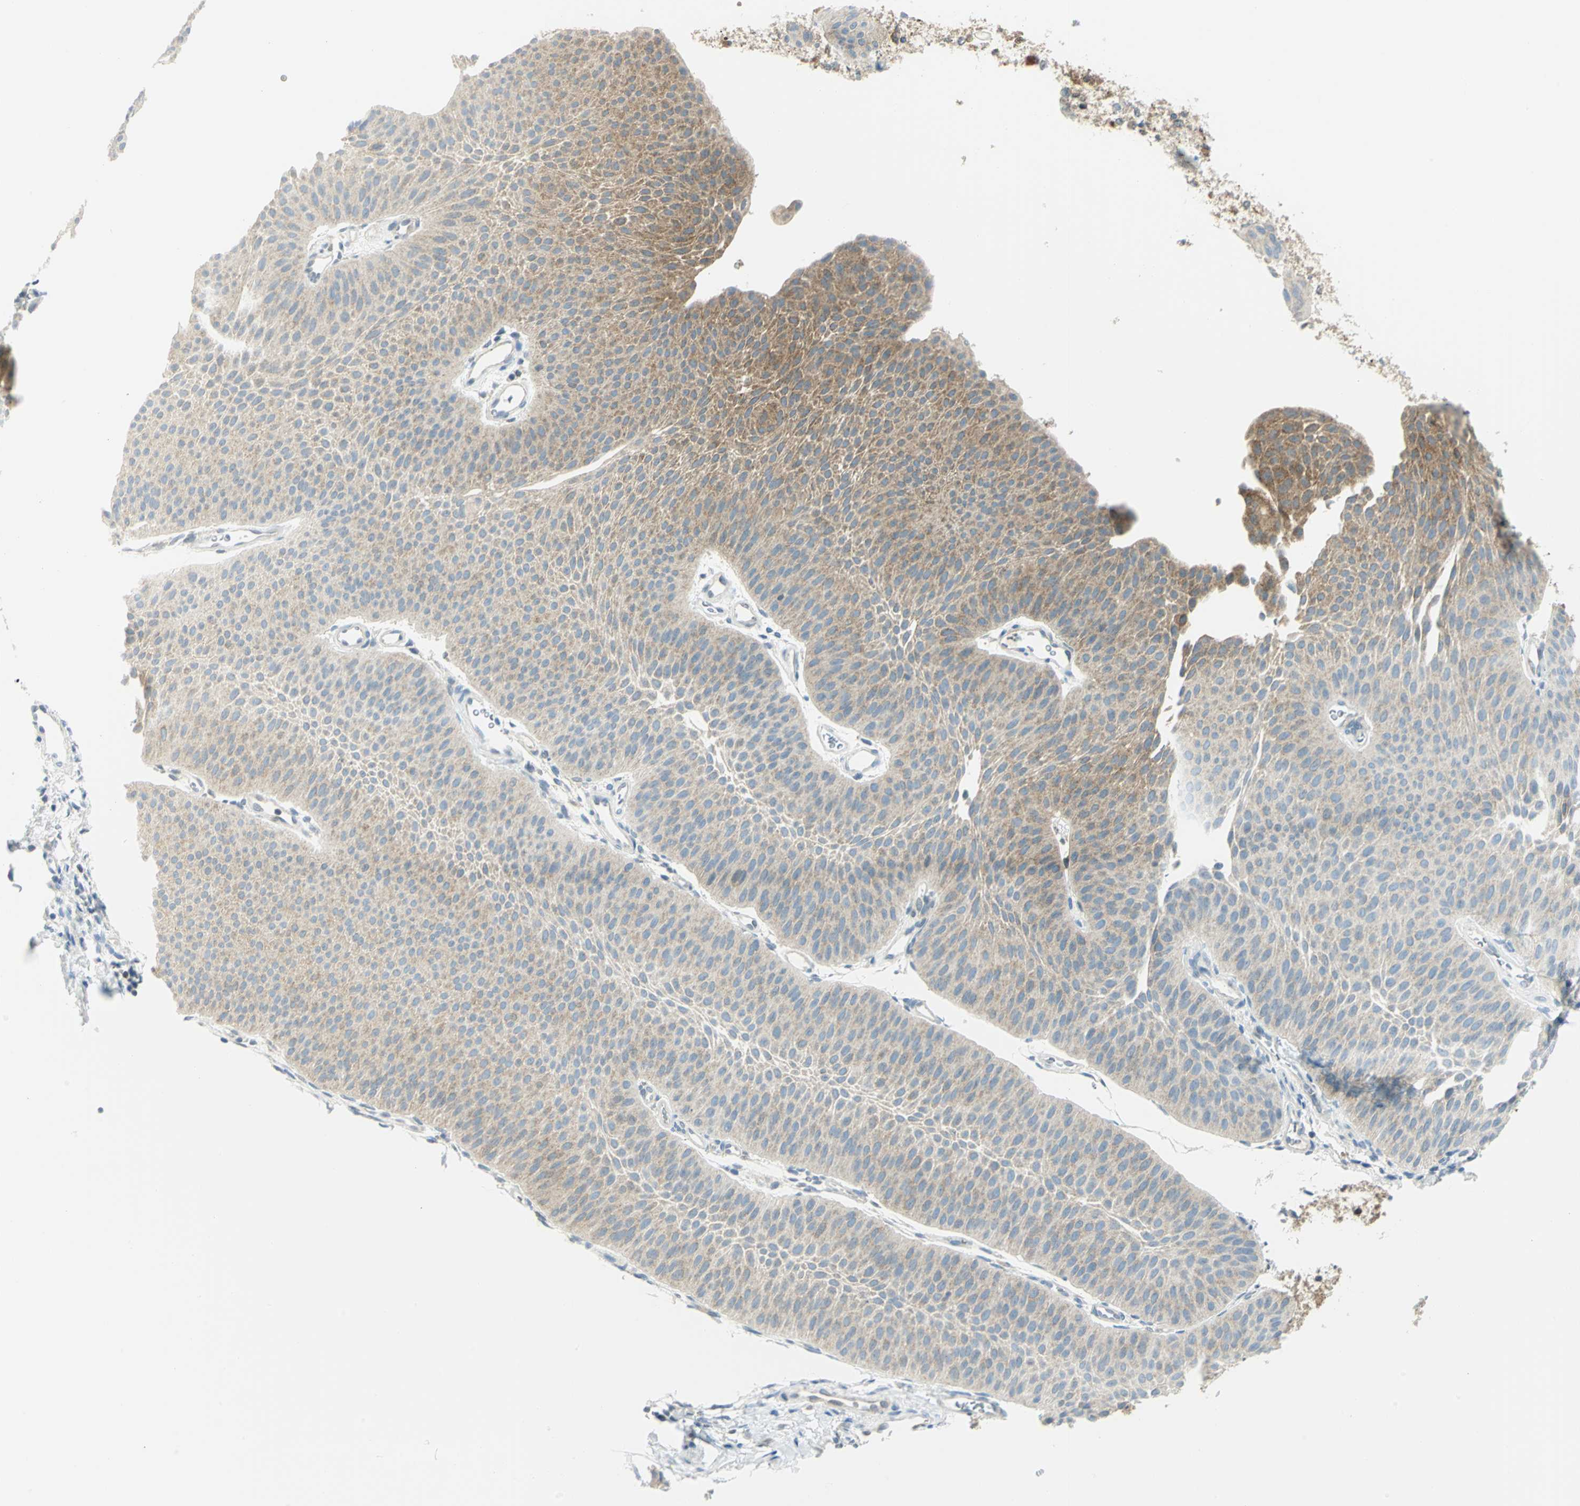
{"staining": {"intensity": "weak", "quantity": ">75%", "location": "cytoplasmic/membranous"}, "tissue": "urothelial cancer", "cell_type": "Tumor cells", "image_type": "cancer", "snomed": [{"axis": "morphology", "description": "Urothelial carcinoma, Low grade"}, {"axis": "topography", "description": "Urinary bladder"}], "caption": "Urothelial cancer stained with a brown dye exhibits weak cytoplasmic/membranous positive staining in about >75% of tumor cells.", "gene": "ALDOA", "patient": {"sex": "female", "age": 60}}